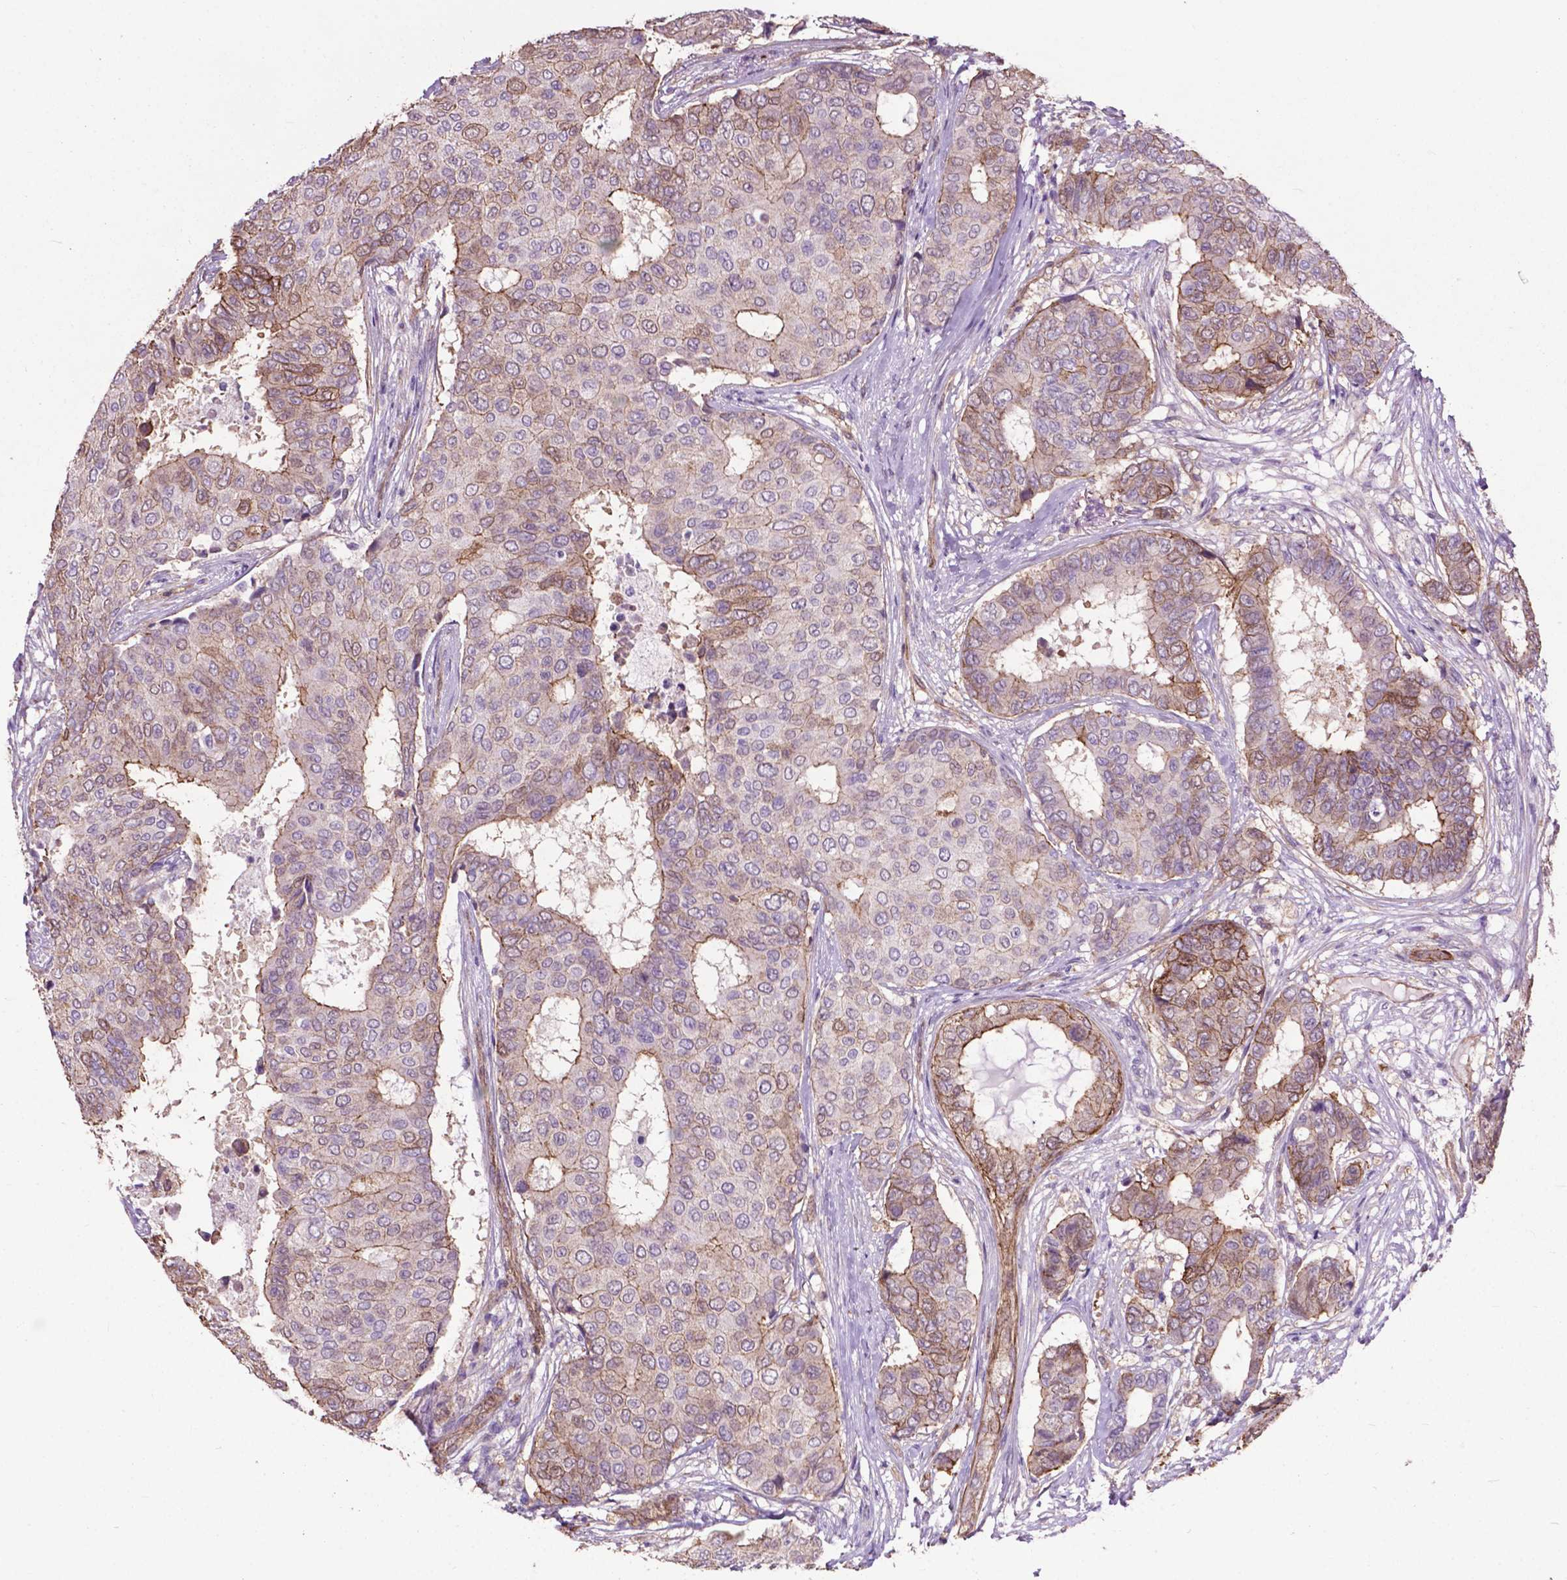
{"staining": {"intensity": "weak", "quantity": "25%-75%", "location": "cytoplasmic/membranous"}, "tissue": "breast cancer", "cell_type": "Tumor cells", "image_type": "cancer", "snomed": [{"axis": "morphology", "description": "Duct carcinoma"}, {"axis": "topography", "description": "Breast"}], "caption": "IHC micrograph of intraductal carcinoma (breast) stained for a protein (brown), which shows low levels of weak cytoplasmic/membranous positivity in about 25%-75% of tumor cells.", "gene": "PDLIM1", "patient": {"sex": "female", "age": 75}}